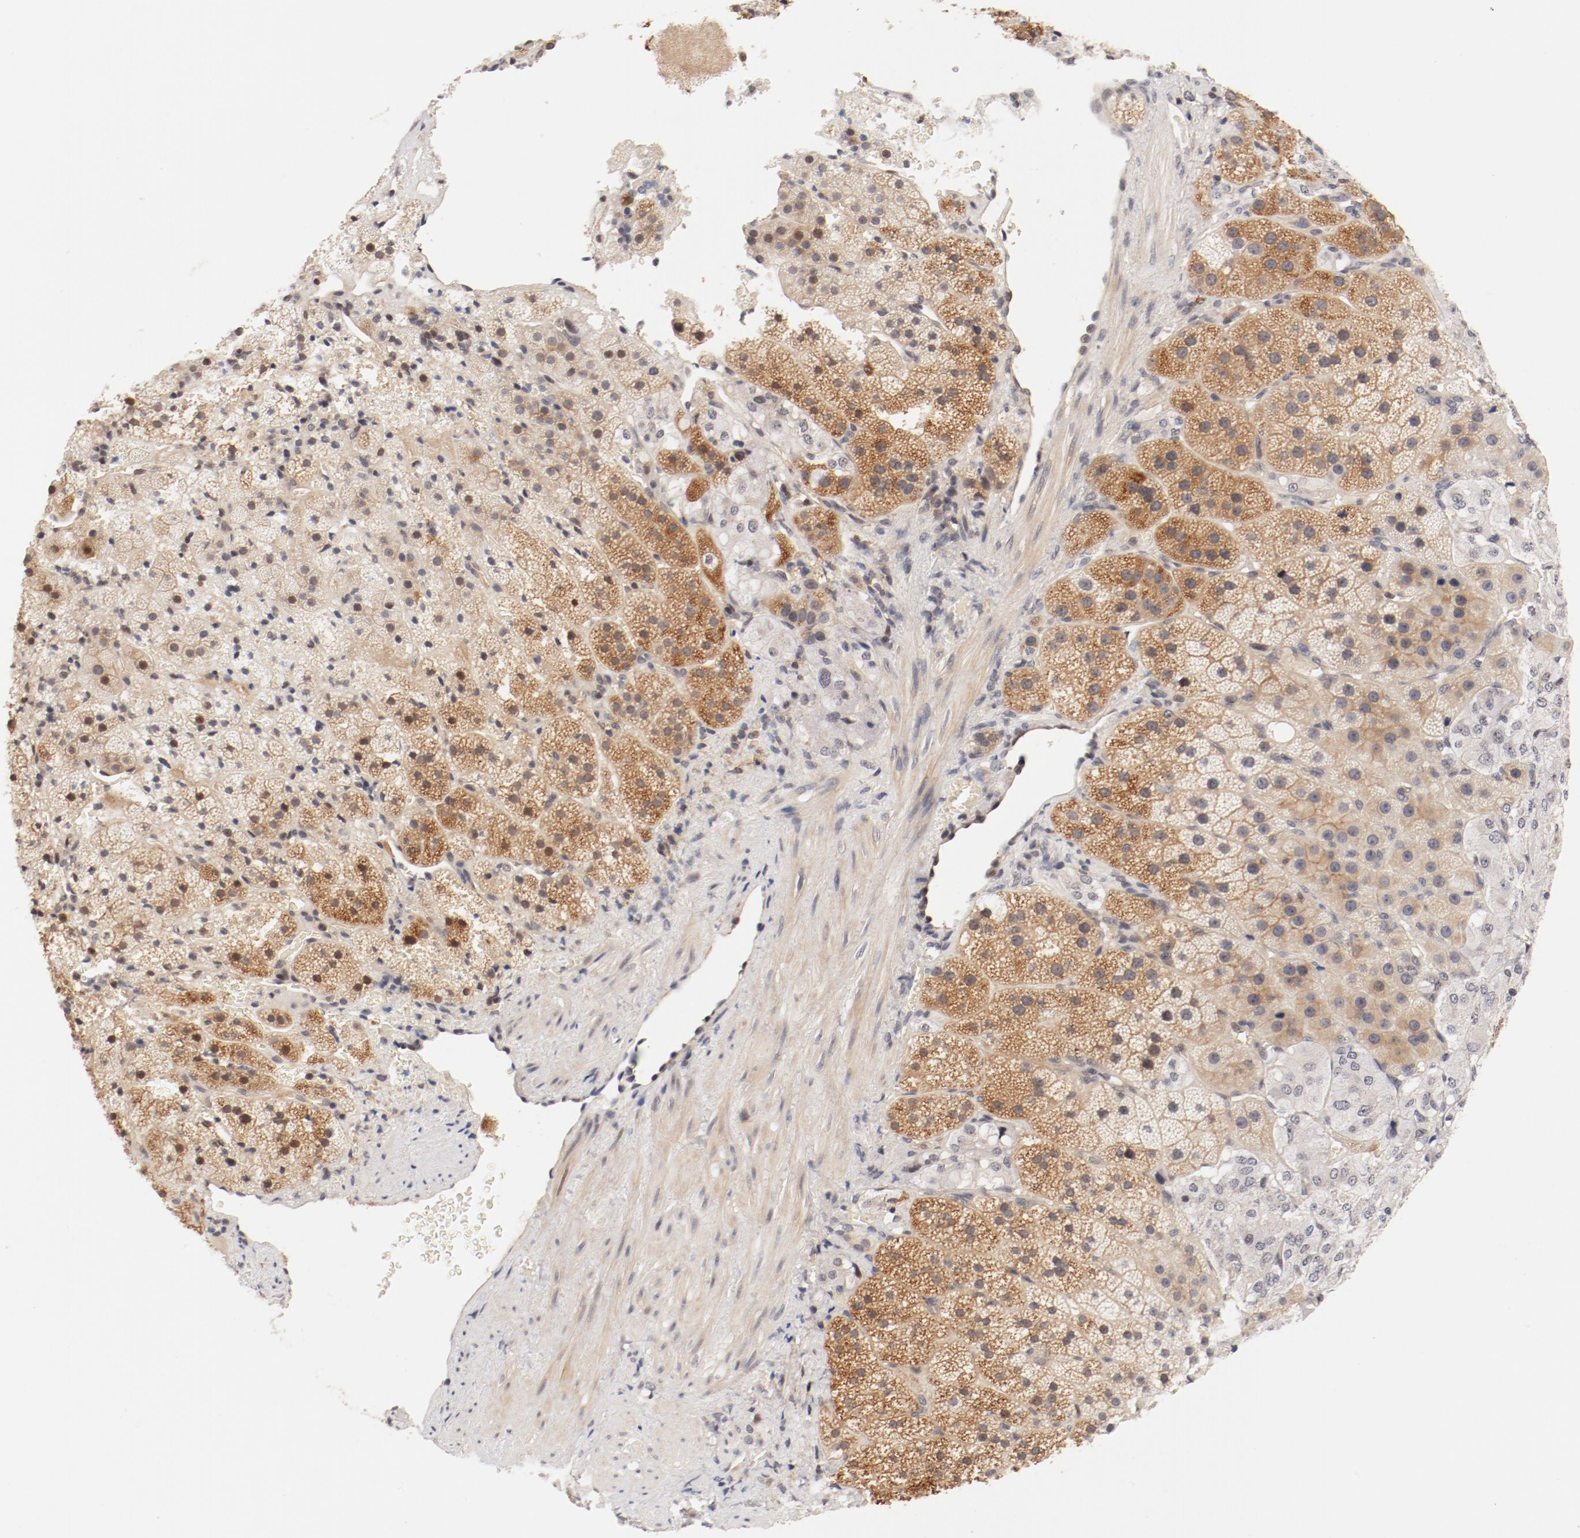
{"staining": {"intensity": "moderate", "quantity": "25%-75%", "location": "cytoplasmic/membranous"}, "tissue": "adrenal gland", "cell_type": "Glandular cells", "image_type": "normal", "snomed": [{"axis": "morphology", "description": "Normal tissue, NOS"}, {"axis": "topography", "description": "Adrenal gland"}], "caption": "Protein staining shows moderate cytoplasmic/membranous expression in about 25%-75% of glandular cells in benign adrenal gland.", "gene": "ZNF267", "patient": {"sex": "female", "age": 44}}